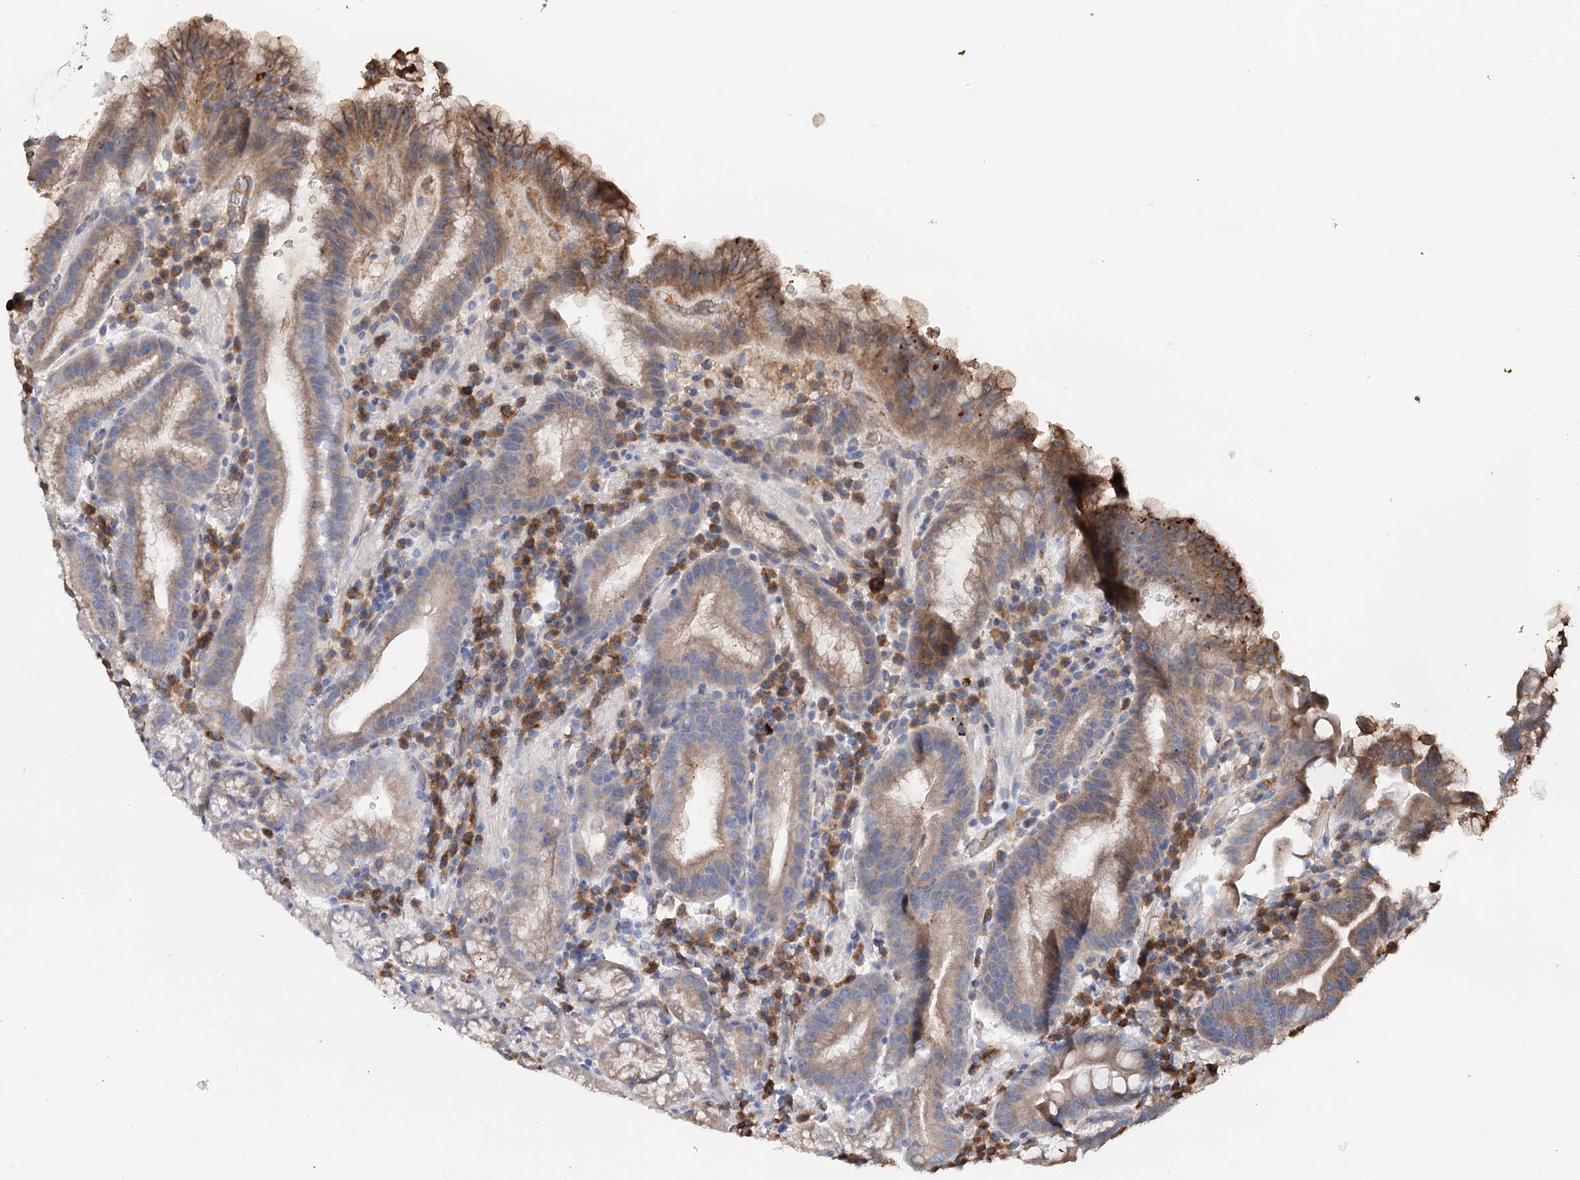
{"staining": {"intensity": "moderate", "quantity": "<25%", "location": "cytoplasmic/membranous"}, "tissue": "stomach", "cell_type": "Glandular cells", "image_type": "normal", "snomed": [{"axis": "morphology", "description": "Normal tissue, NOS"}, {"axis": "morphology", "description": "Inflammation, NOS"}, {"axis": "topography", "description": "Stomach"}], "caption": "Glandular cells demonstrate low levels of moderate cytoplasmic/membranous staining in about <25% of cells in unremarkable human stomach.", "gene": "SYVN1", "patient": {"sex": "male", "age": 79}}